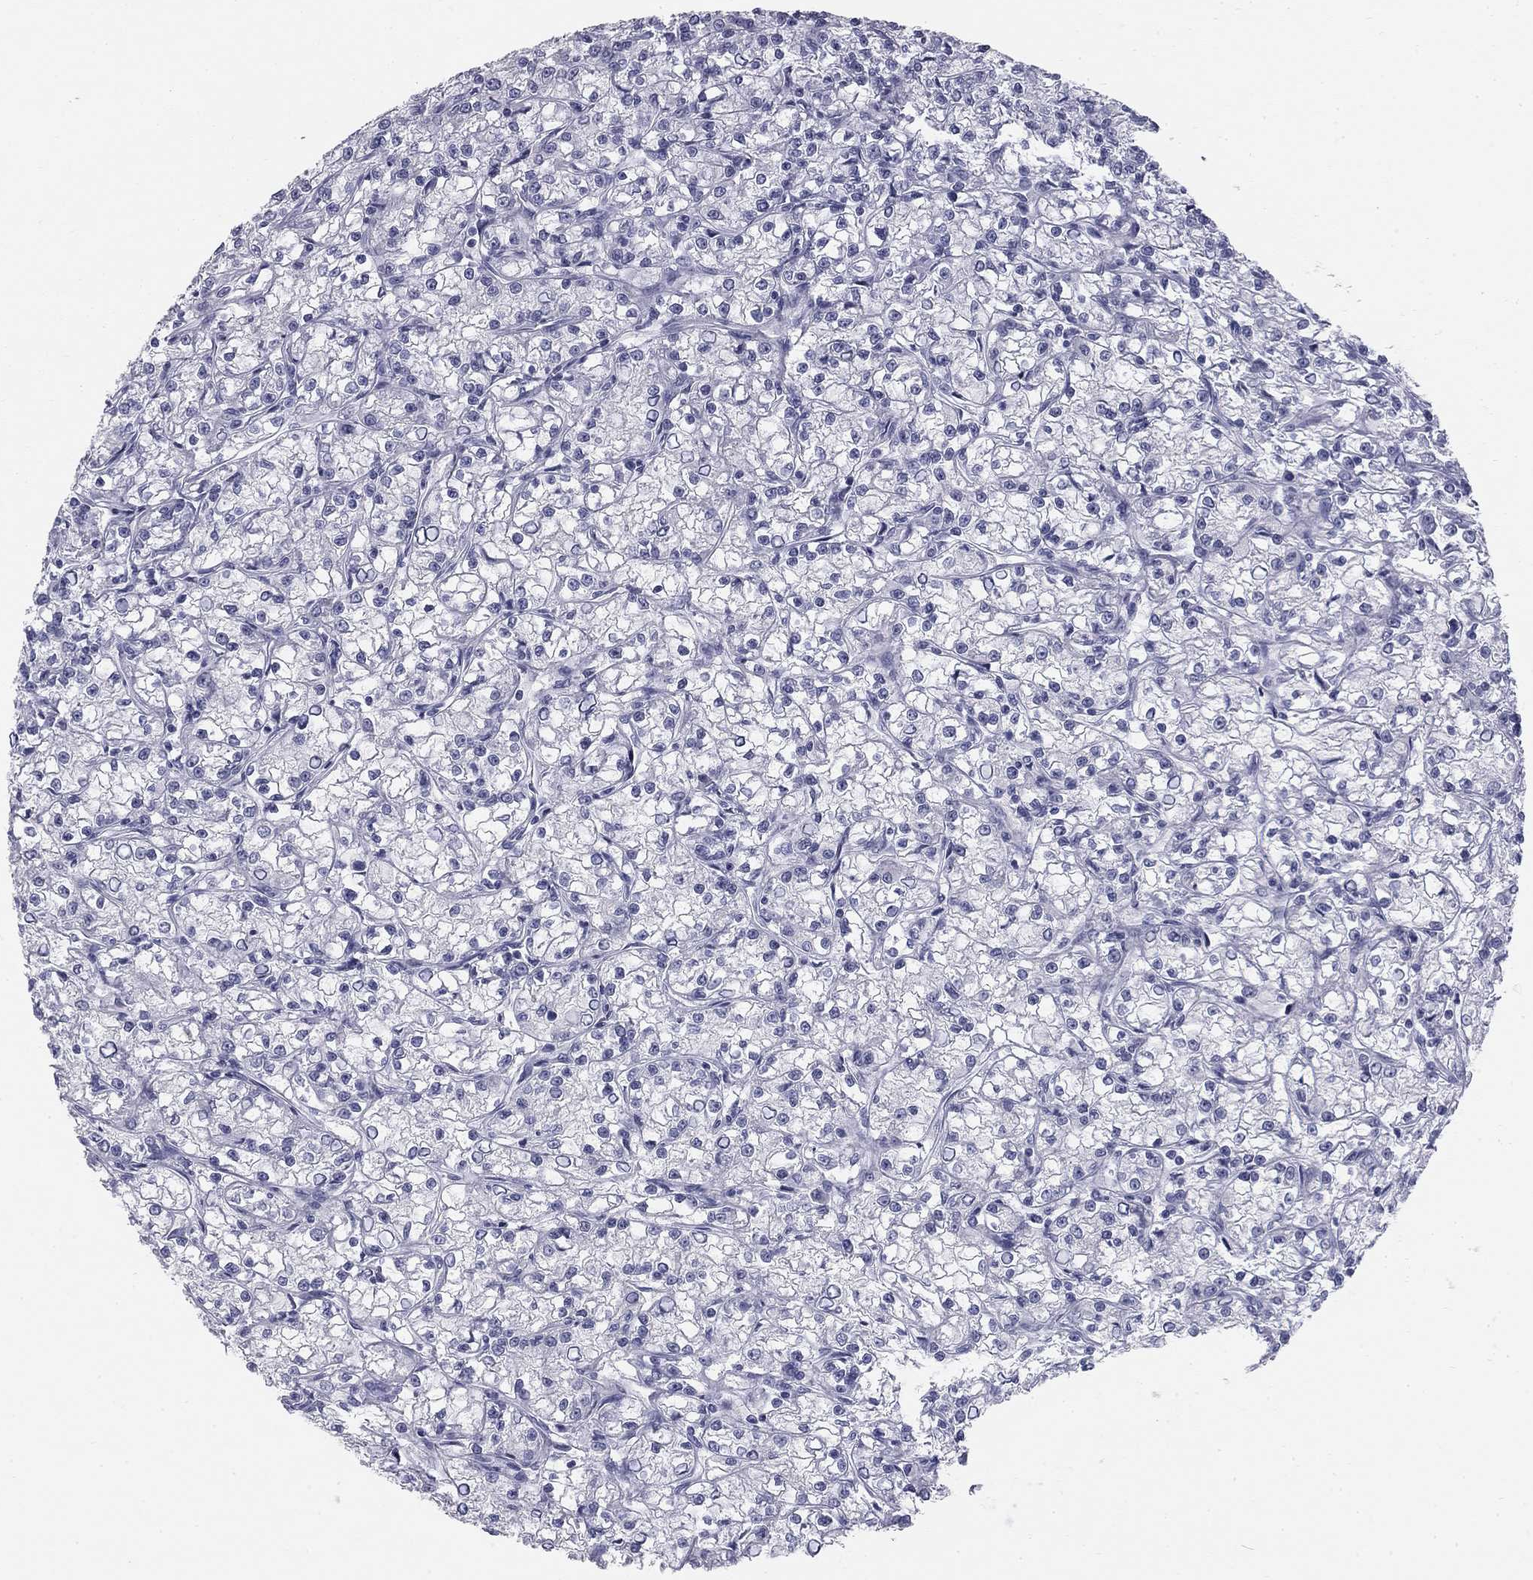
{"staining": {"intensity": "negative", "quantity": "none", "location": "none"}, "tissue": "renal cancer", "cell_type": "Tumor cells", "image_type": "cancer", "snomed": [{"axis": "morphology", "description": "Adenocarcinoma, NOS"}, {"axis": "topography", "description": "Kidney"}], "caption": "DAB immunohistochemical staining of human adenocarcinoma (renal) exhibits no significant positivity in tumor cells.", "gene": "SULT2B1", "patient": {"sex": "female", "age": 59}}